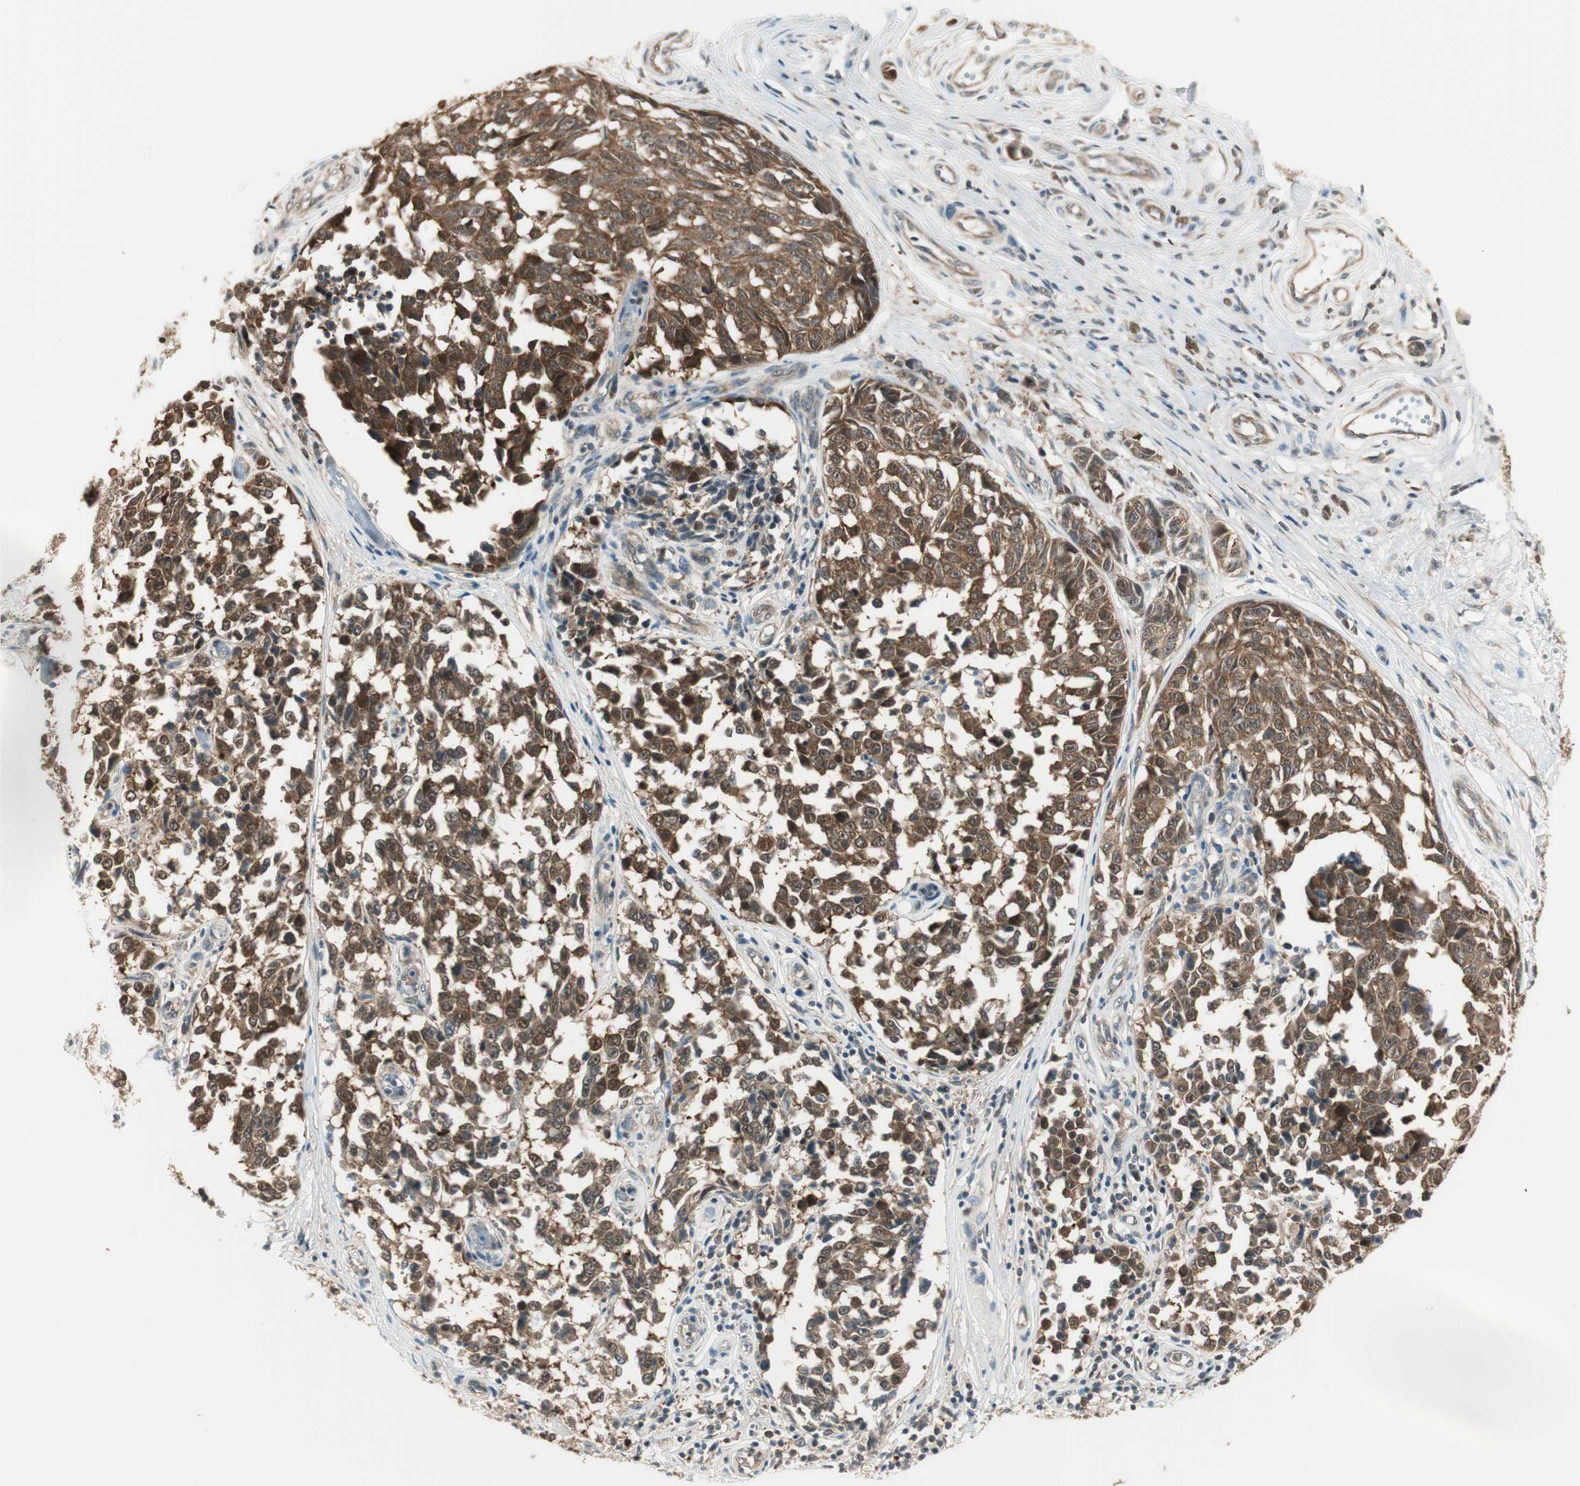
{"staining": {"intensity": "weak", "quantity": ">75%", "location": "cytoplasmic/membranous"}, "tissue": "melanoma", "cell_type": "Tumor cells", "image_type": "cancer", "snomed": [{"axis": "morphology", "description": "Malignant melanoma, NOS"}, {"axis": "topography", "description": "Skin"}], "caption": "High-magnification brightfield microscopy of malignant melanoma stained with DAB (3,3'-diaminobenzidine) (brown) and counterstained with hematoxylin (blue). tumor cells exhibit weak cytoplasmic/membranous positivity is appreciated in about>75% of cells. (Stains: DAB (3,3'-diaminobenzidine) in brown, nuclei in blue, Microscopy: brightfield microscopy at high magnification).", "gene": "IPO5", "patient": {"sex": "female", "age": 64}}